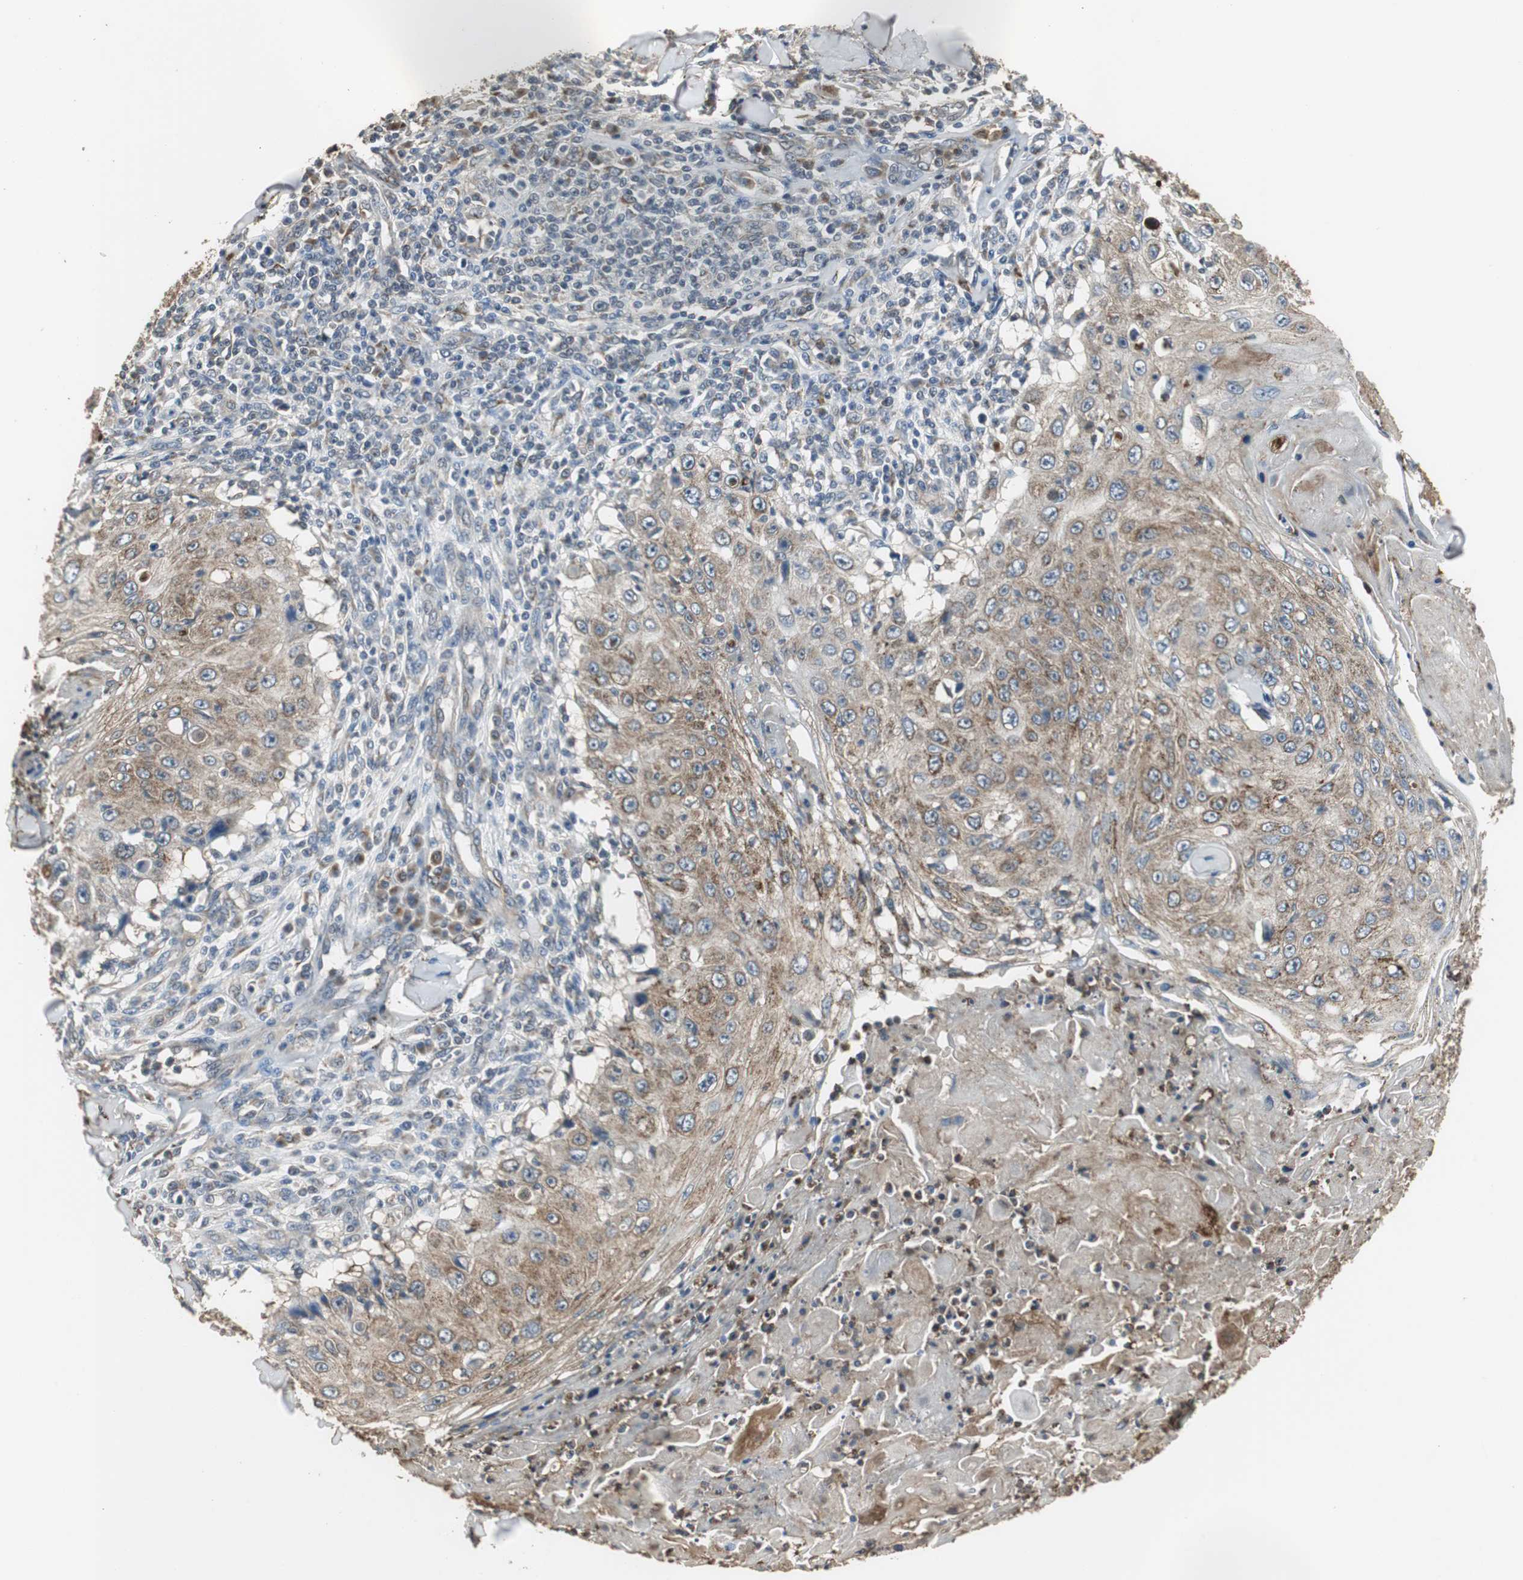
{"staining": {"intensity": "weak", "quantity": ">75%", "location": "cytoplasmic/membranous"}, "tissue": "skin cancer", "cell_type": "Tumor cells", "image_type": "cancer", "snomed": [{"axis": "morphology", "description": "Squamous cell carcinoma, NOS"}, {"axis": "topography", "description": "Skin"}], "caption": "High-magnification brightfield microscopy of squamous cell carcinoma (skin) stained with DAB (brown) and counterstained with hematoxylin (blue). tumor cells exhibit weak cytoplasmic/membranous staining is identified in approximately>75% of cells.", "gene": "JTB", "patient": {"sex": "male", "age": 86}}